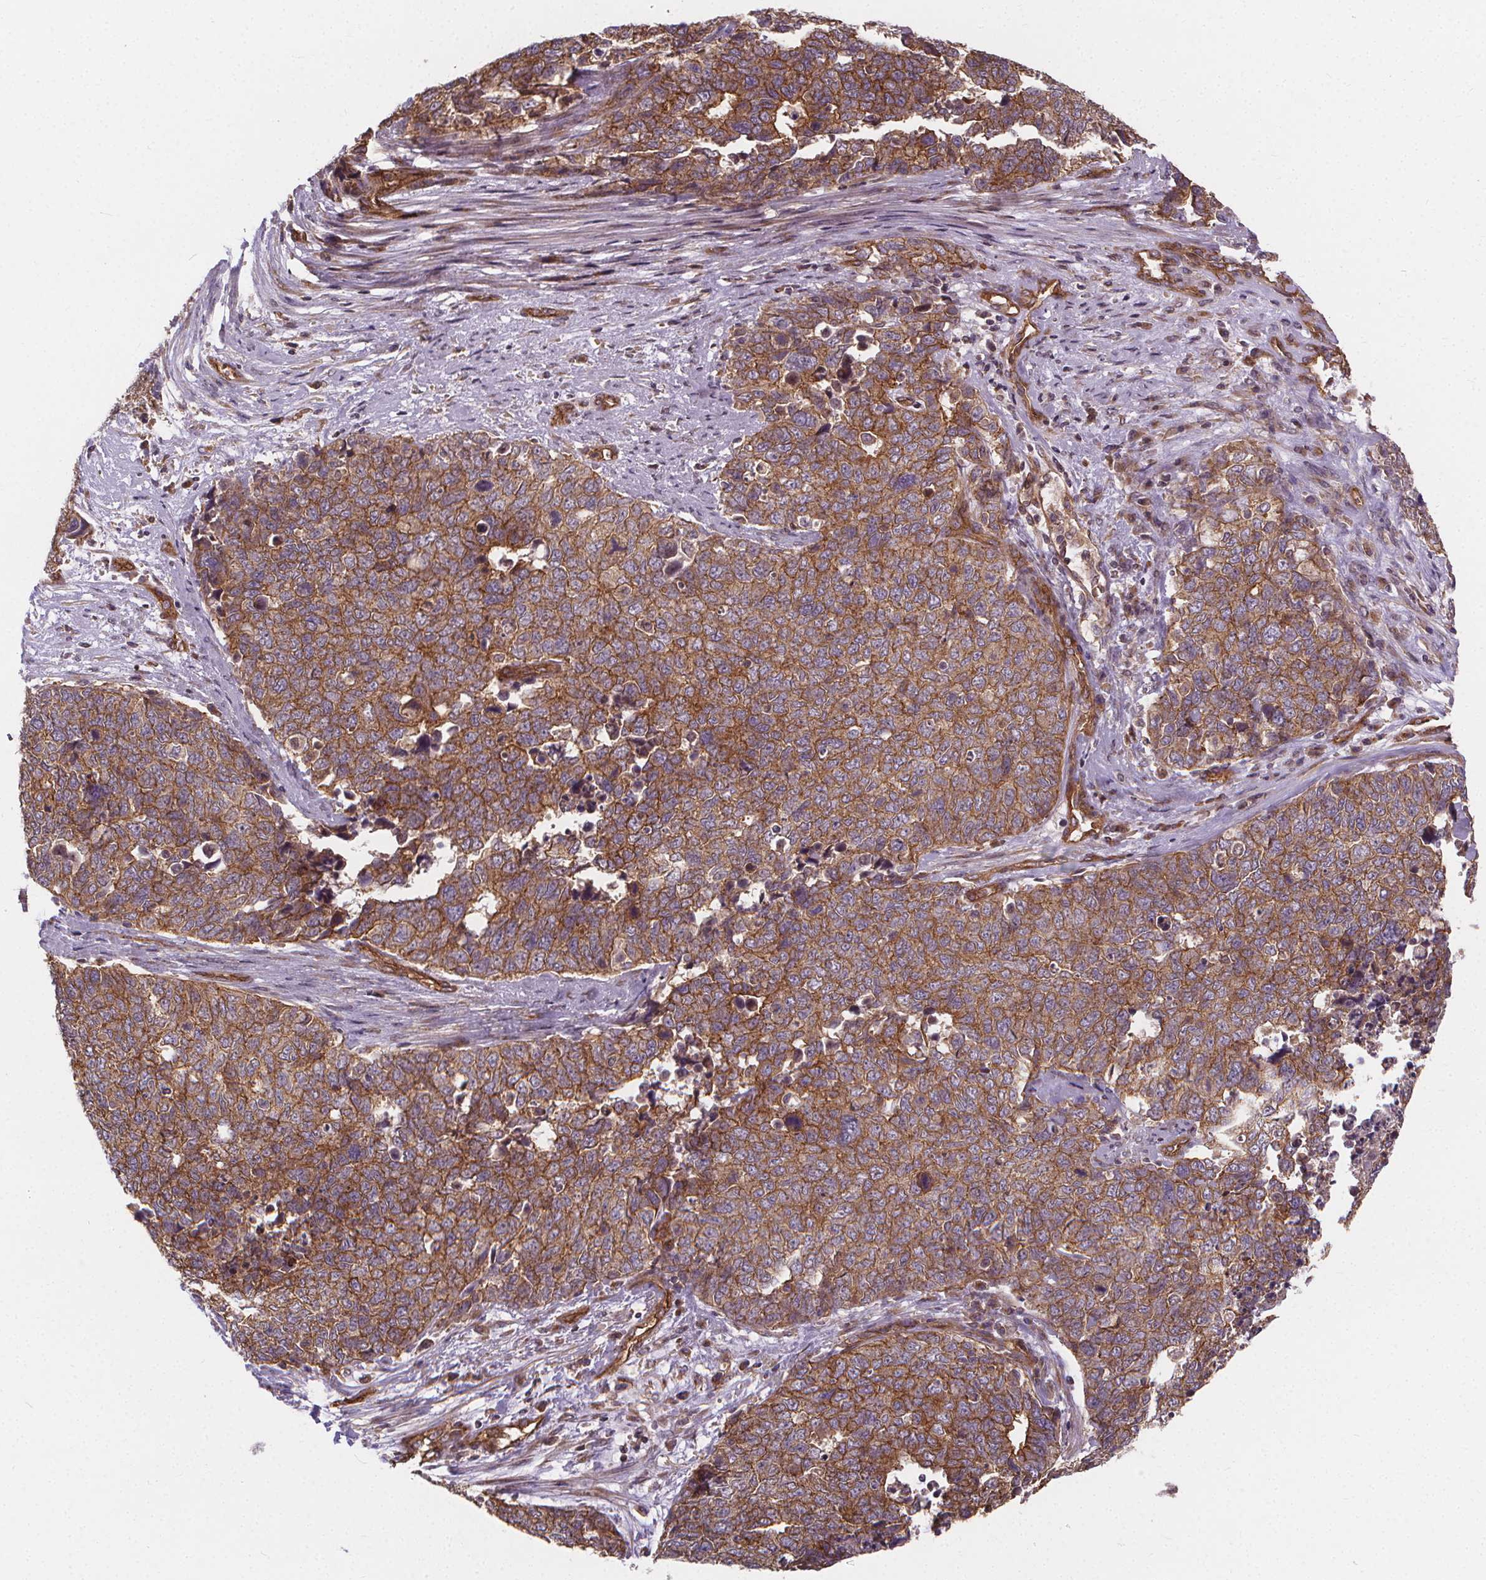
{"staining": {"intensity": "moderate", "quantity": ">75%", "location": "cytoplasmic/membranous"}, "tissue": "cervical cancer", "cell_type": "Tumor cells", "image_type": "cancer", "snomed": [{"axis": "morphology", "description": "Adenocarcinoma, NOS"}, {"axis": "topography", "description": "Cervix"}], "caption": "A brown stain highlights moderate cytoplasmic/membranous expression of a protein in human cervical adenocarcinoma tumor cells.", "gene": "CLINT1", "patient": {"sex": "female", "age": 63}}